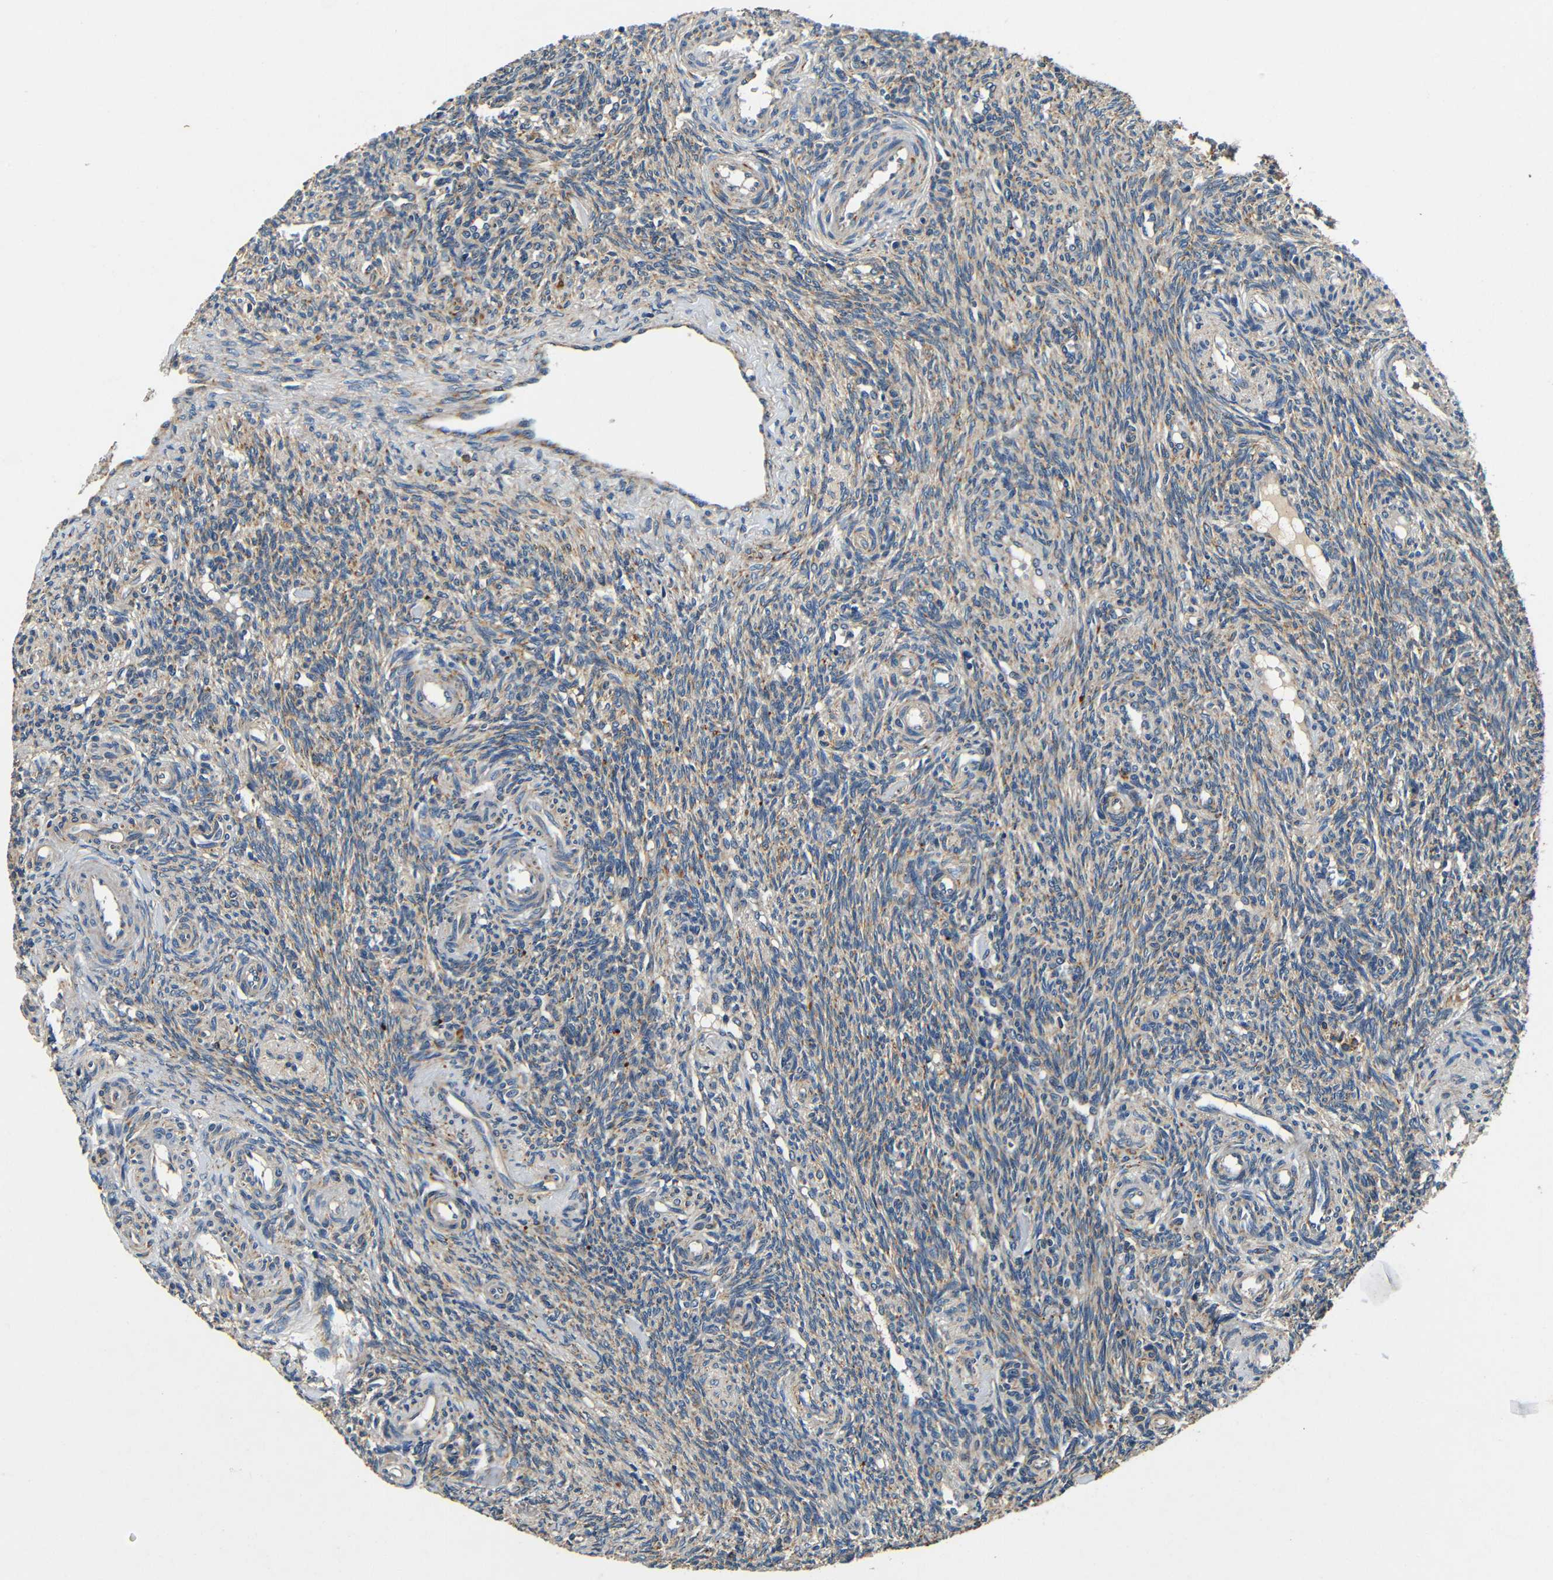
{"staining": {"intensity": "weak", "quantity": "25%-75%", "location": "cytoplasmic/membranous"}, "tissue": "ovary", "cell_type": "Ovarian stroma cells", "image_type": "normal", "snomed": [{"axis": "morphology", "description": "Normal tissue, NOS"}, {"axis": "topography", "description": "Ovary"}], "caption": "Immunohistochemistry histopathology image of benign ovary: ovary stained using immunohistochemistry exhibits low levels of weak protein expression localized specifically in the cytoplasmic/membranous of ovarian stroma cells, appearing as a cytoplasmic/membranous brown color.", "gene": "MTX1", "patient": {"sex": "female", "age": 41}}